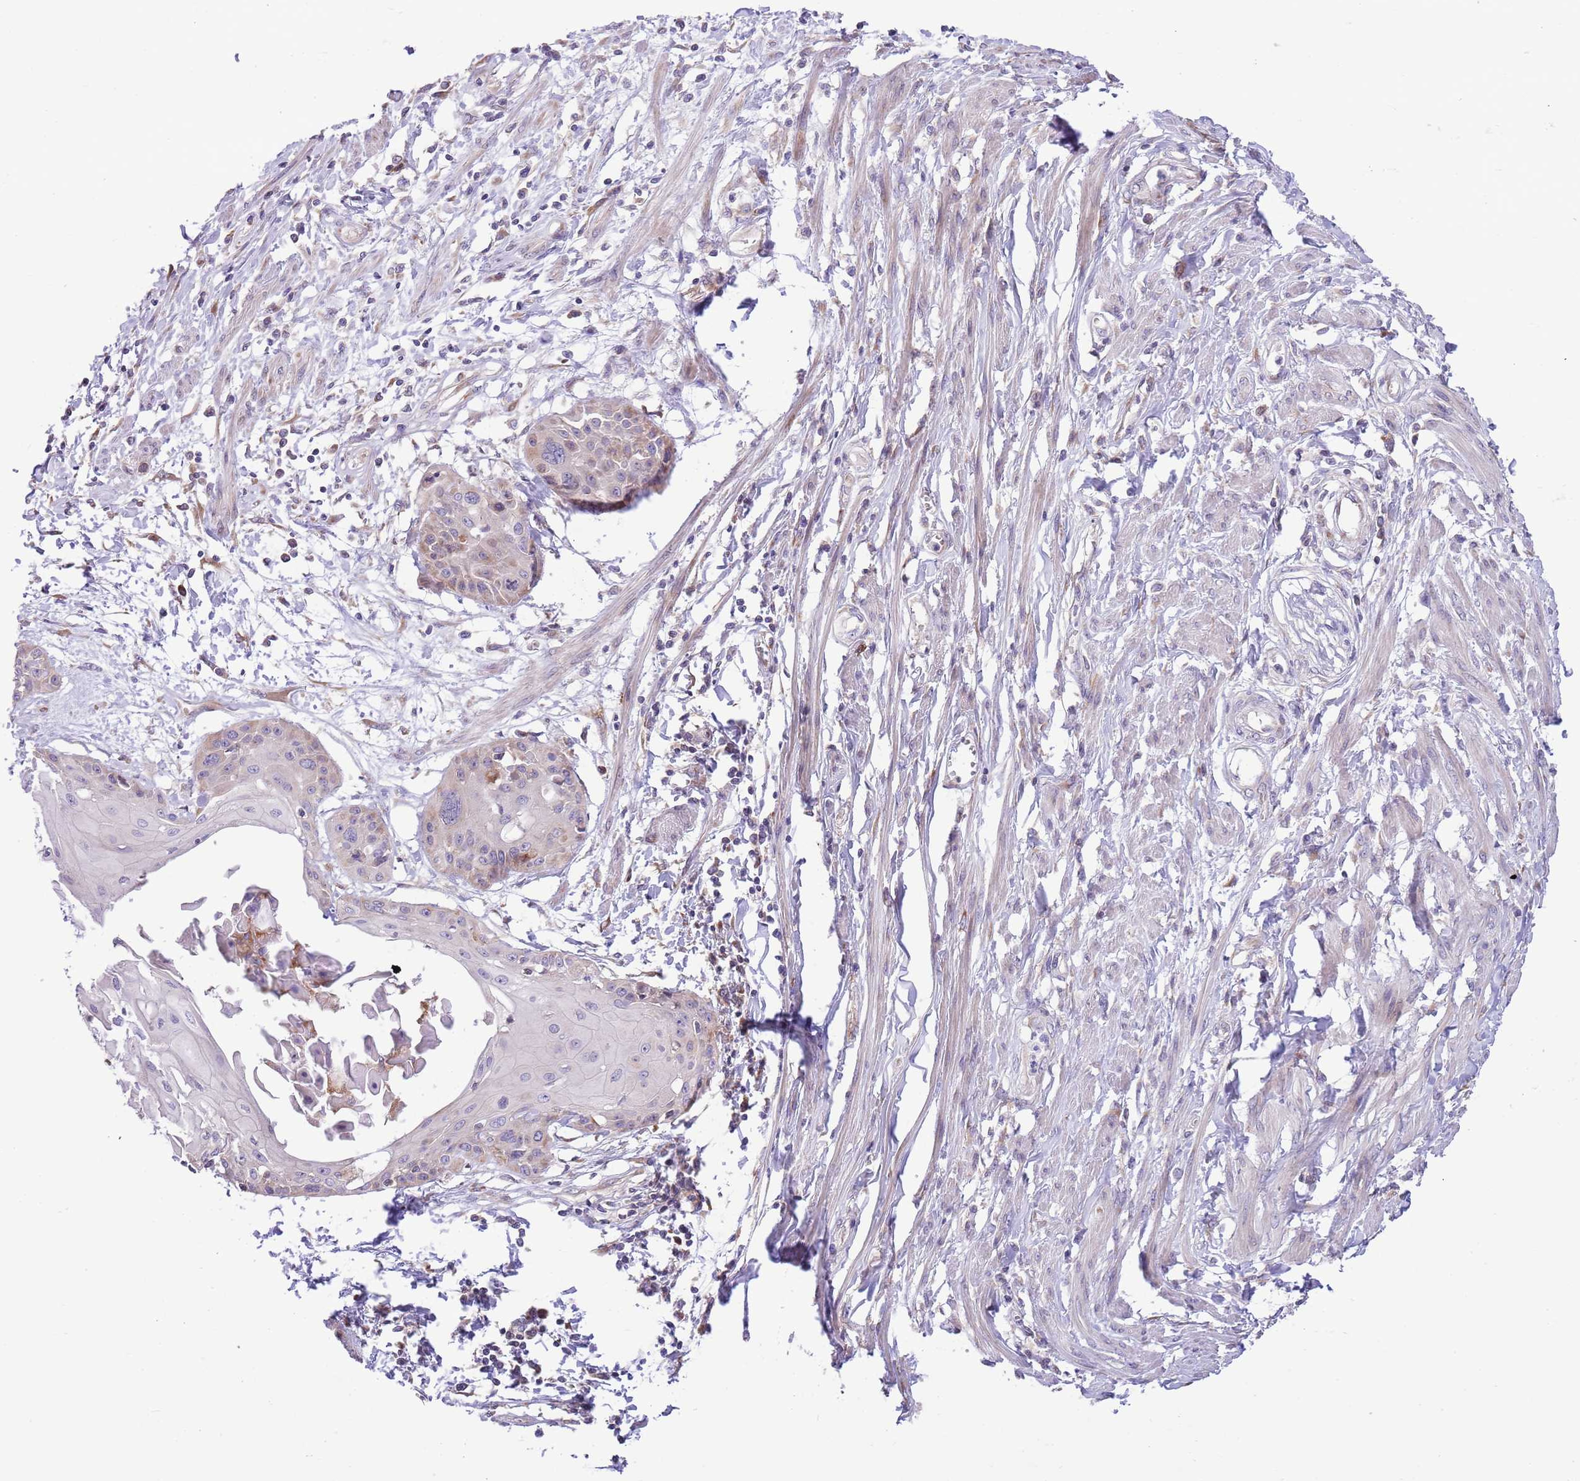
{"staining": {"intensity": "weak", "quantity": "<25%", "location": "cytoplasmic/membranous"}, "tissue": "cervical cancer", "cell_type": "Tumor cells", "image_type": "cancer", "snomed": [{"axis": "morphology", "description": "Squamous cell carcinoma, NOS"}, {"axis": "topography", "description": "Cervix"}], "caption": "DAB immunohistochemical staining of squamous cell carcinoma (cervical) displays no significant staining in tumor cells.", "gene": "DAND5", "patient": {"sex": "female", "age": 57}}